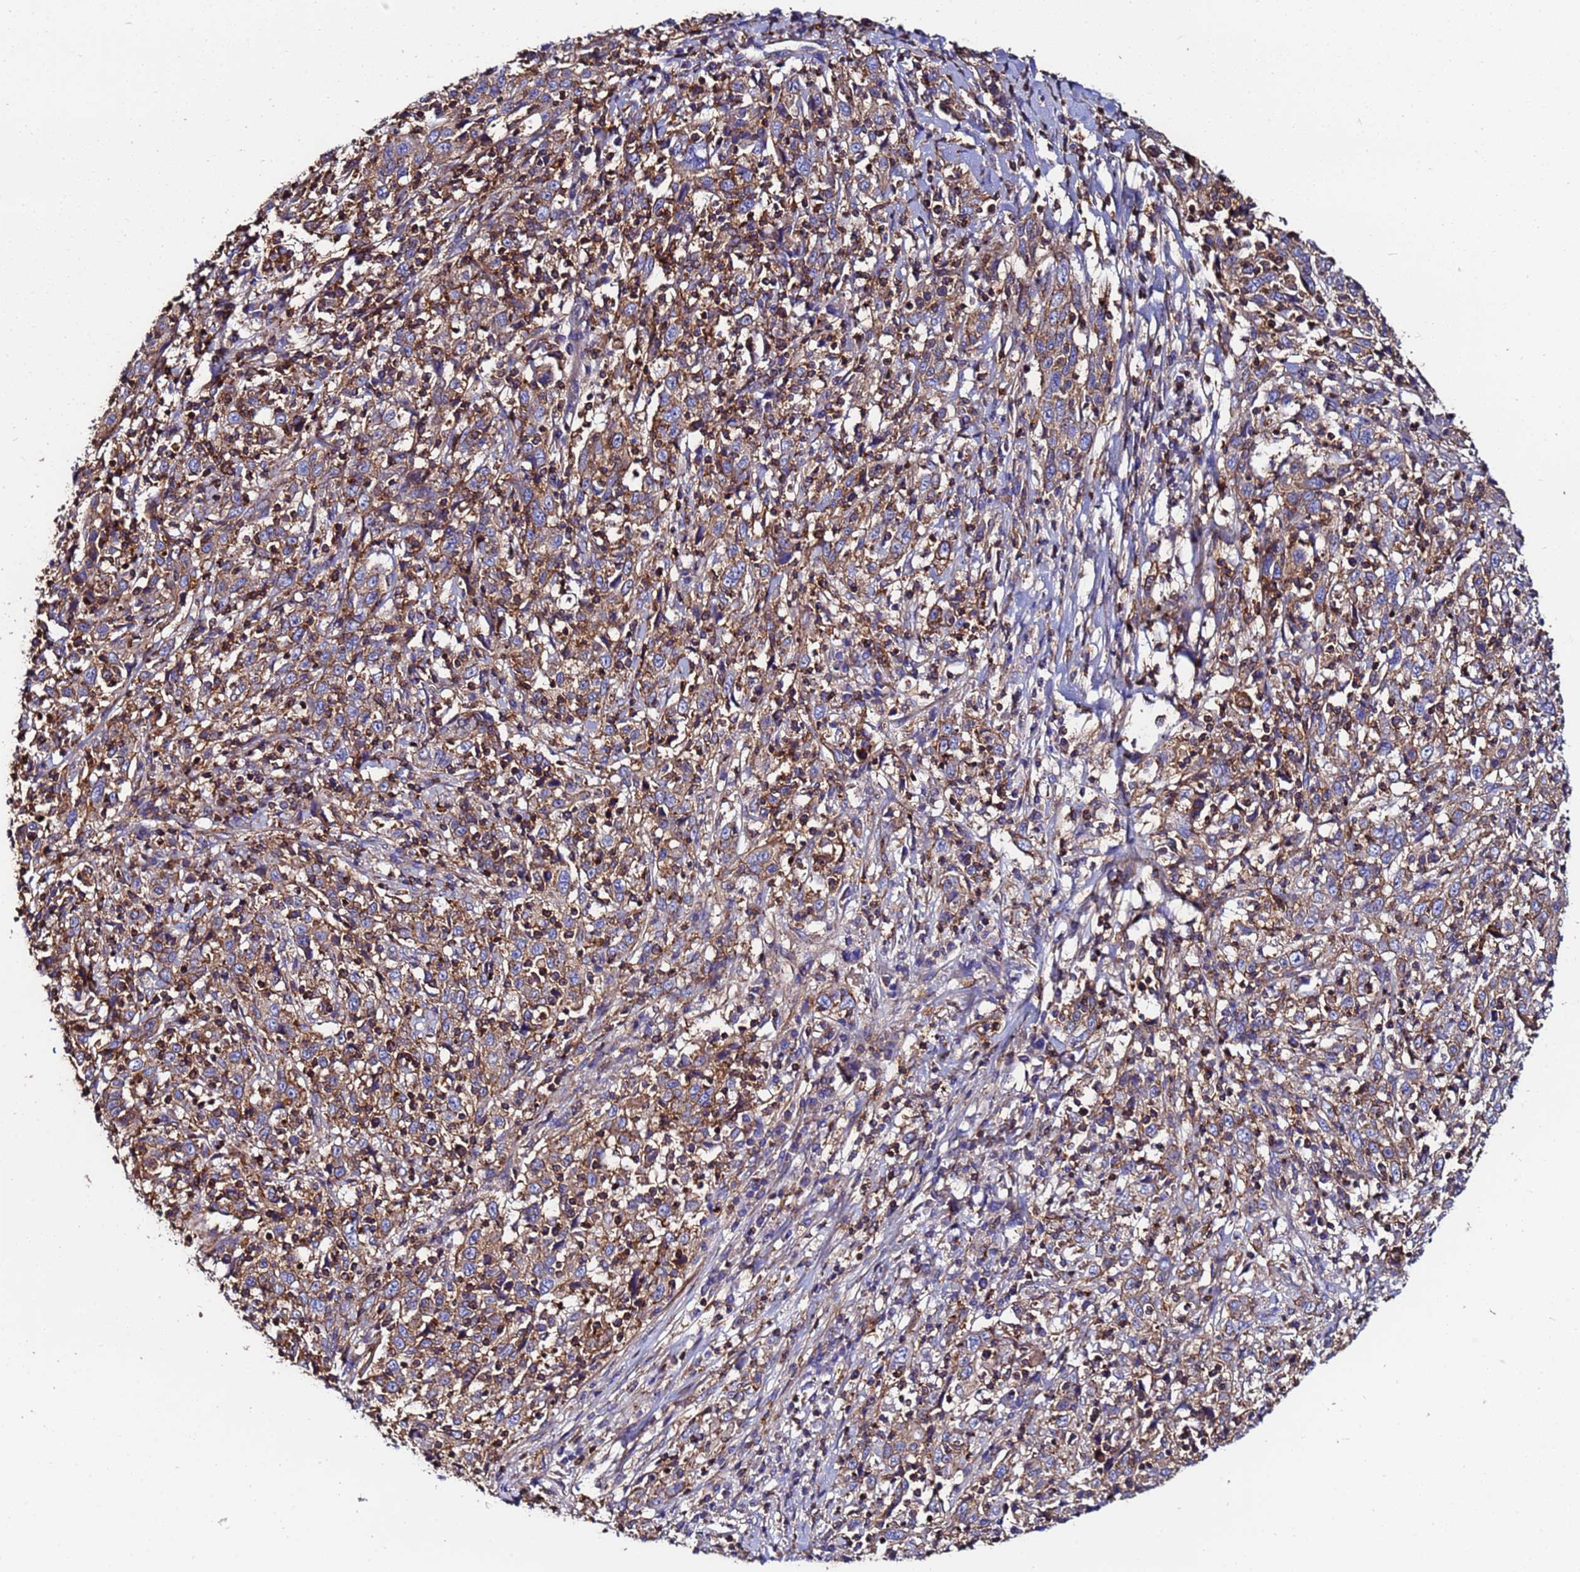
{"staining": {"intensity": "weak", "quantity": ">75%", "location": "cytoplasmic/membranous"}, "tissue": "cervical cancer", "cell_type": "Tumor cells", "image_type": "cancer", "snomed": [{"axis": "morphology", "description": "Squamous cell carcinoma, NOS"}, {"axis": "topography", "description": "Cervix"}], "caption": "Cervical squamous cell carcinoma tissue reveals weak cytoplasmic/membranous staining in about >75% of tumor cells", "gene": "POTEE", "patient": {"sex": "female", "age": 46}}